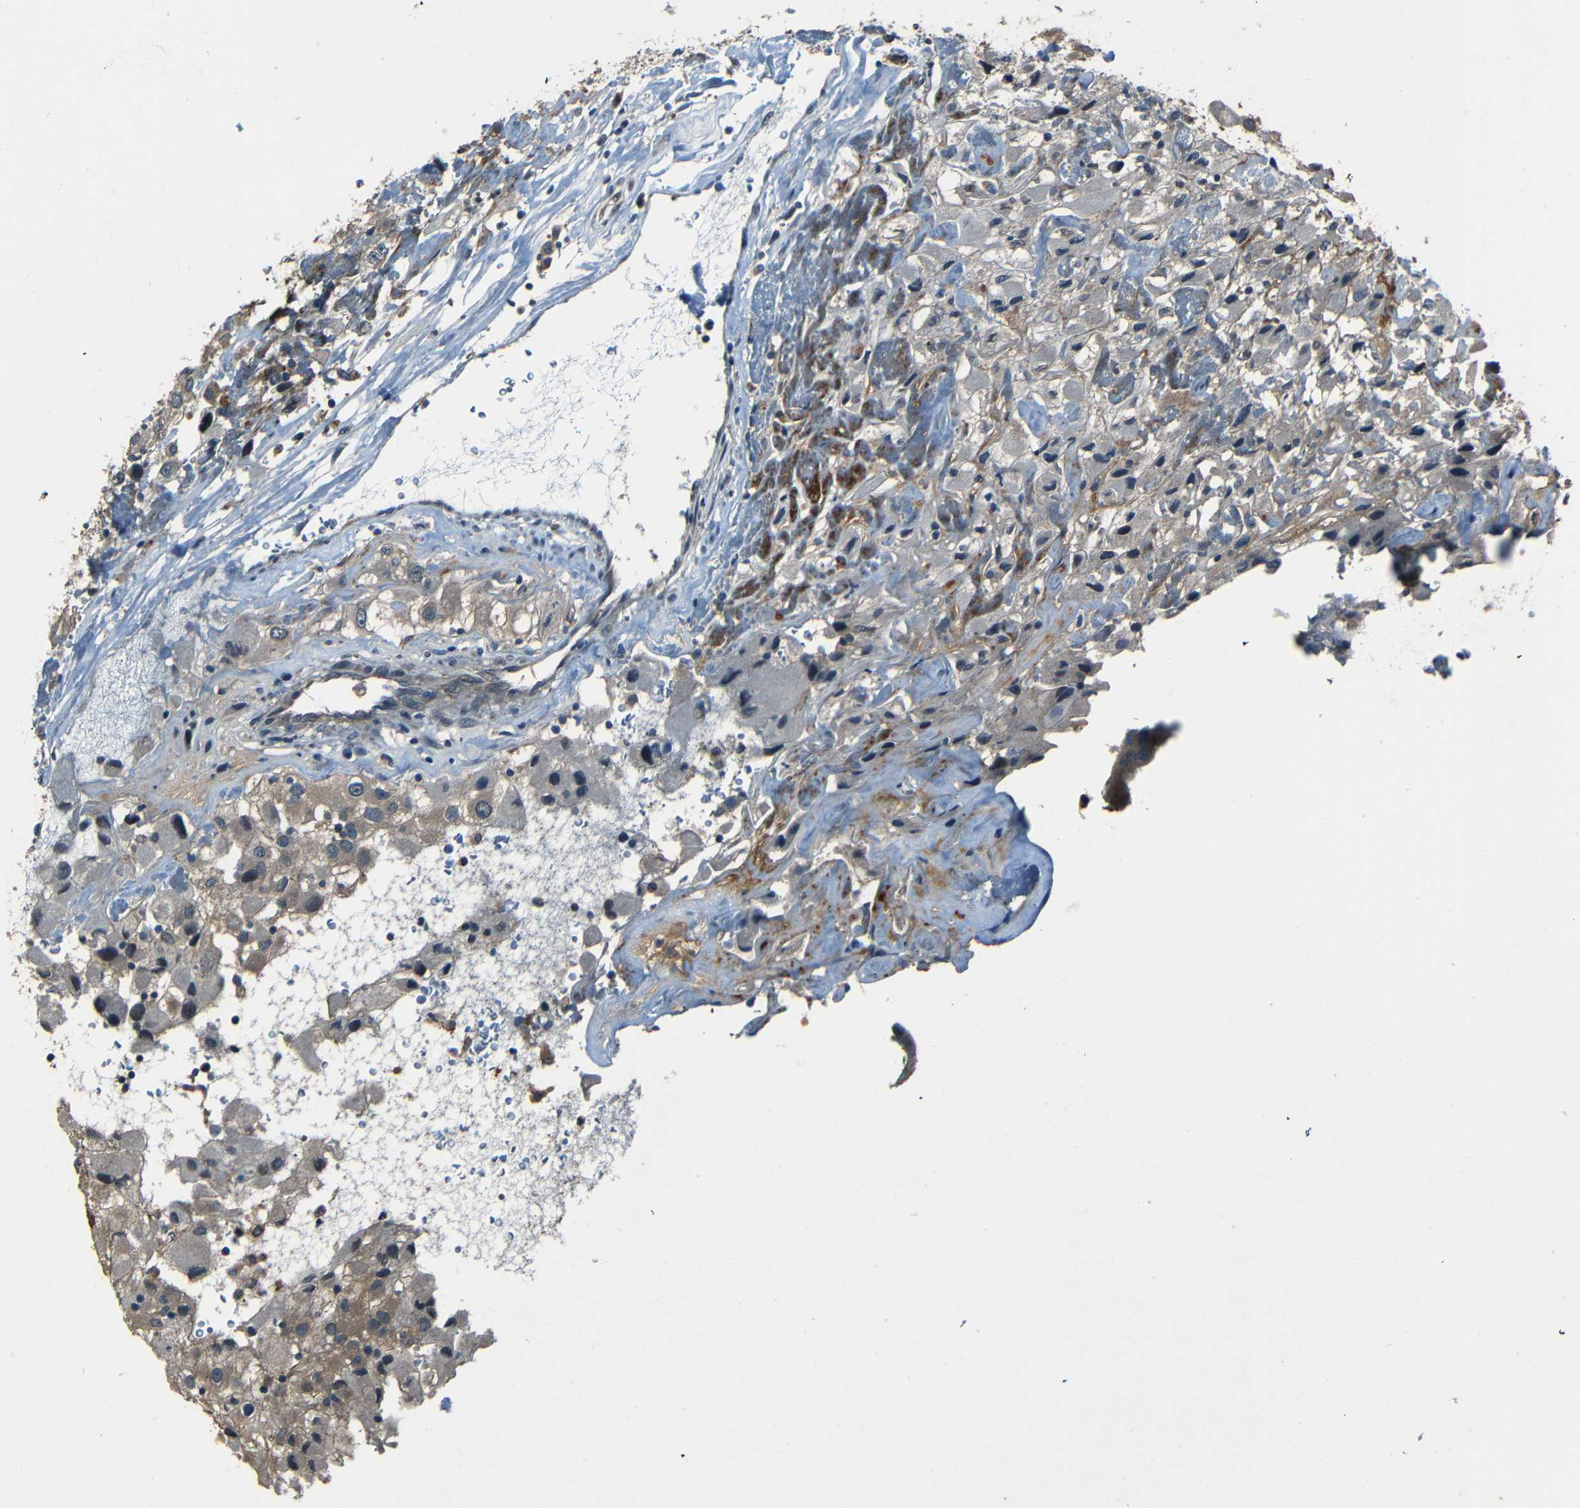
{"staining": {"intensity": "negative", "quantity": "none", "location": "none"}, "tissue": "renal cancer", "cell_type": "Tumor cells", "image_type": "cancer", "snomed": [{"axis": "morphology", "description": "Adenocarcinoma, NOS"}, {"axis": "topography", "description": "Kidney"}], "caption": "Human adenocarcinoma (renal) stained for a protein using immunohistochemistry (IHC) shows no staining in tumor cells.", "gene": "SLA", "patient": {"sex": "female", "age": 52}}